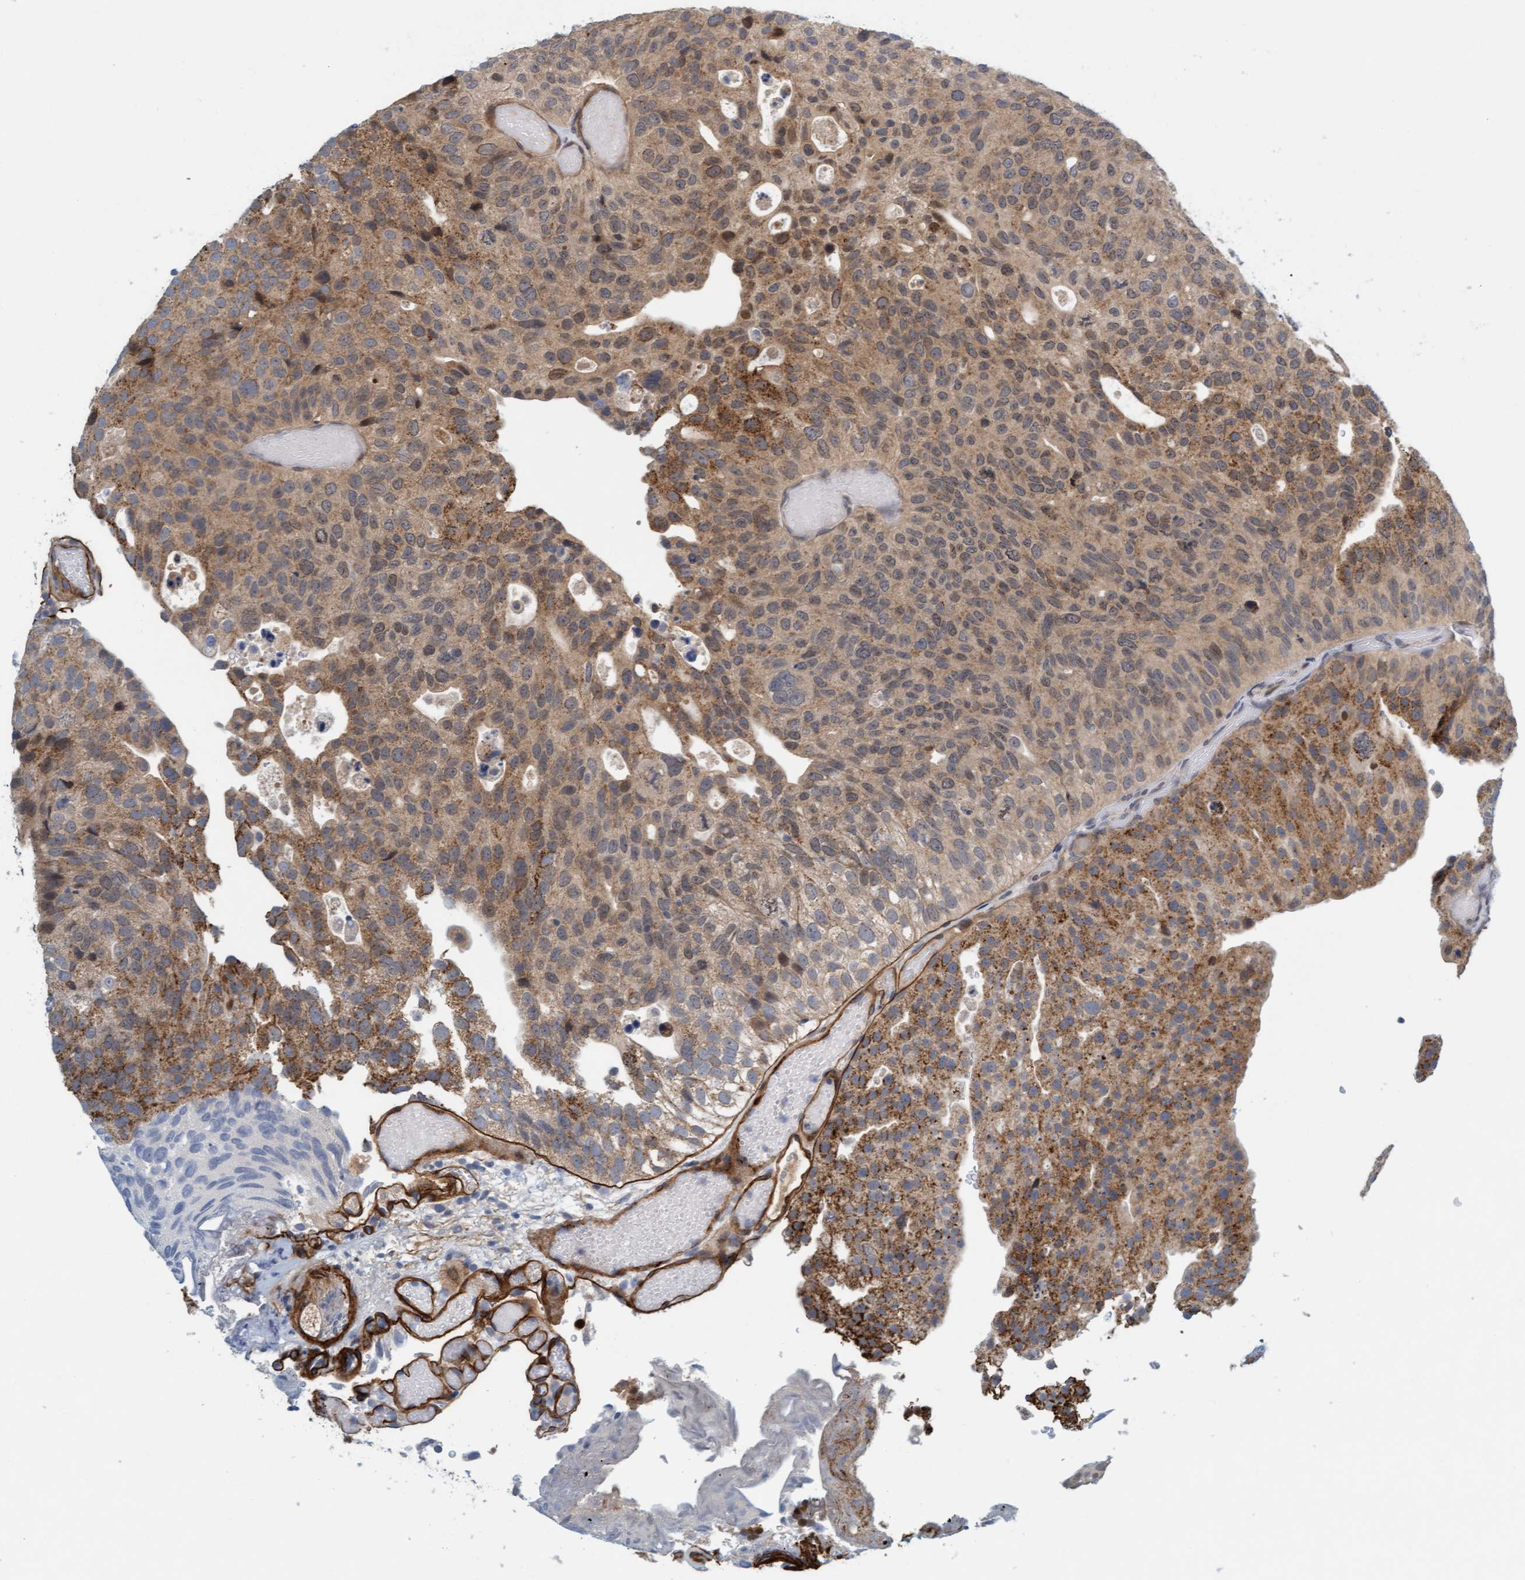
{"staining": {"intensity": "moderate", "quantity": ">75%", "location": "cytoplasmic/membranous"}, "tissue": "urothelial cancer", "cell_type": "Tumor cells", "image_type": "cancer", "snomed": [{"axis": "morphology", "description": "Urothelial carcinoma, Low grade"}, {"axis": "topography", "description": "Urinary bladder"}], "caption": "Moderate cytoplasmic/membranous staining for a protein is identified in about >75% of tumor cells of low-grade urothelial carcinoma using immunohistochemistry.", "gene": "TSTD2", "patient": {"sex": "male", "age": 78}}